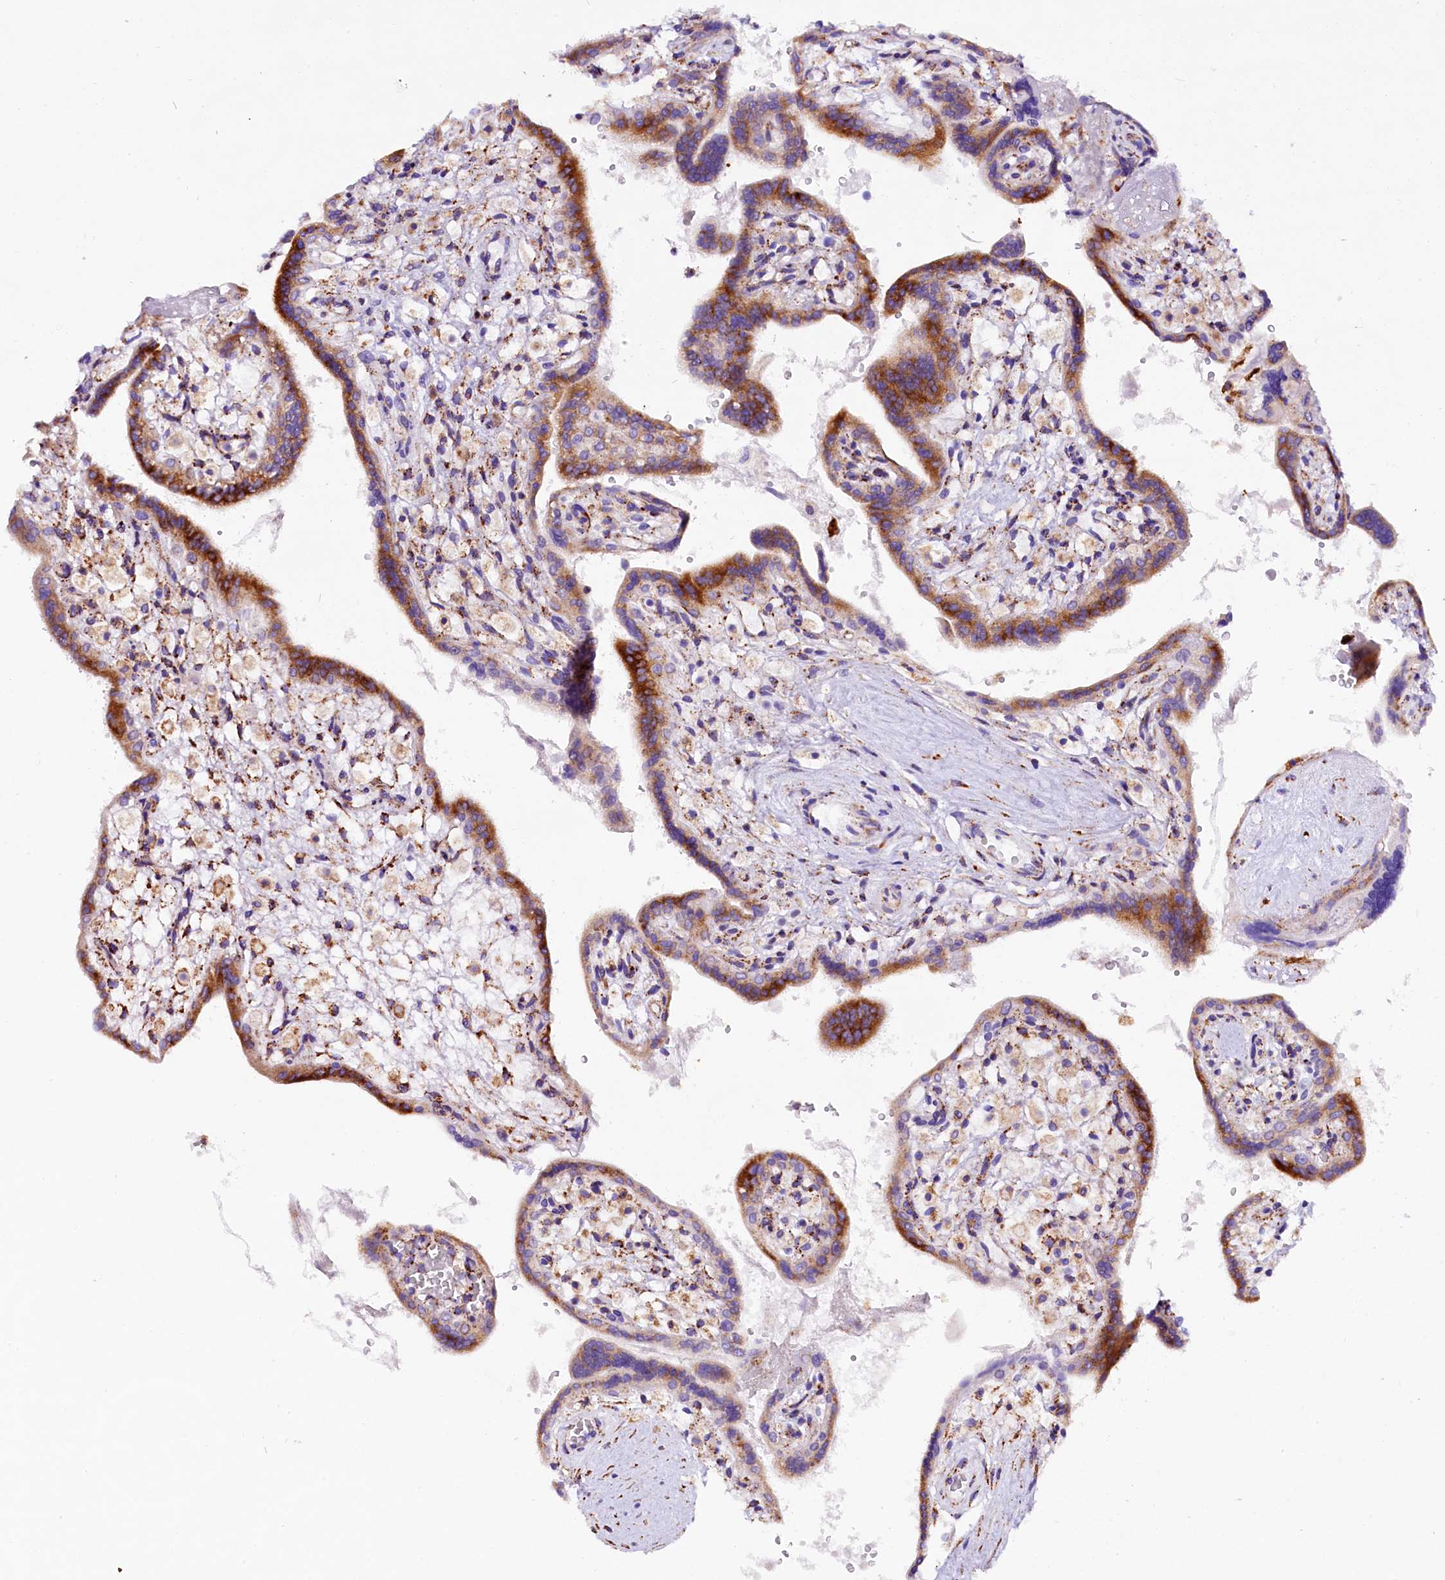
{"staining": {"intensity": "negative", "quantity": "none", "location": "none"}, "tissue": "placenta", "cell_type": "Decidual cells", "image_type": "normal", "snomed": [{"axis": "morphology", "description": "Normal tissue, NOS"}, {"axis": "topography", "description": "Placenta"}], "caption": "The histopathology image reveals no staining of decidual cells in benign placenta.", "gene": "CMTR2", "patient": {"sex": "female", "age": 37}}